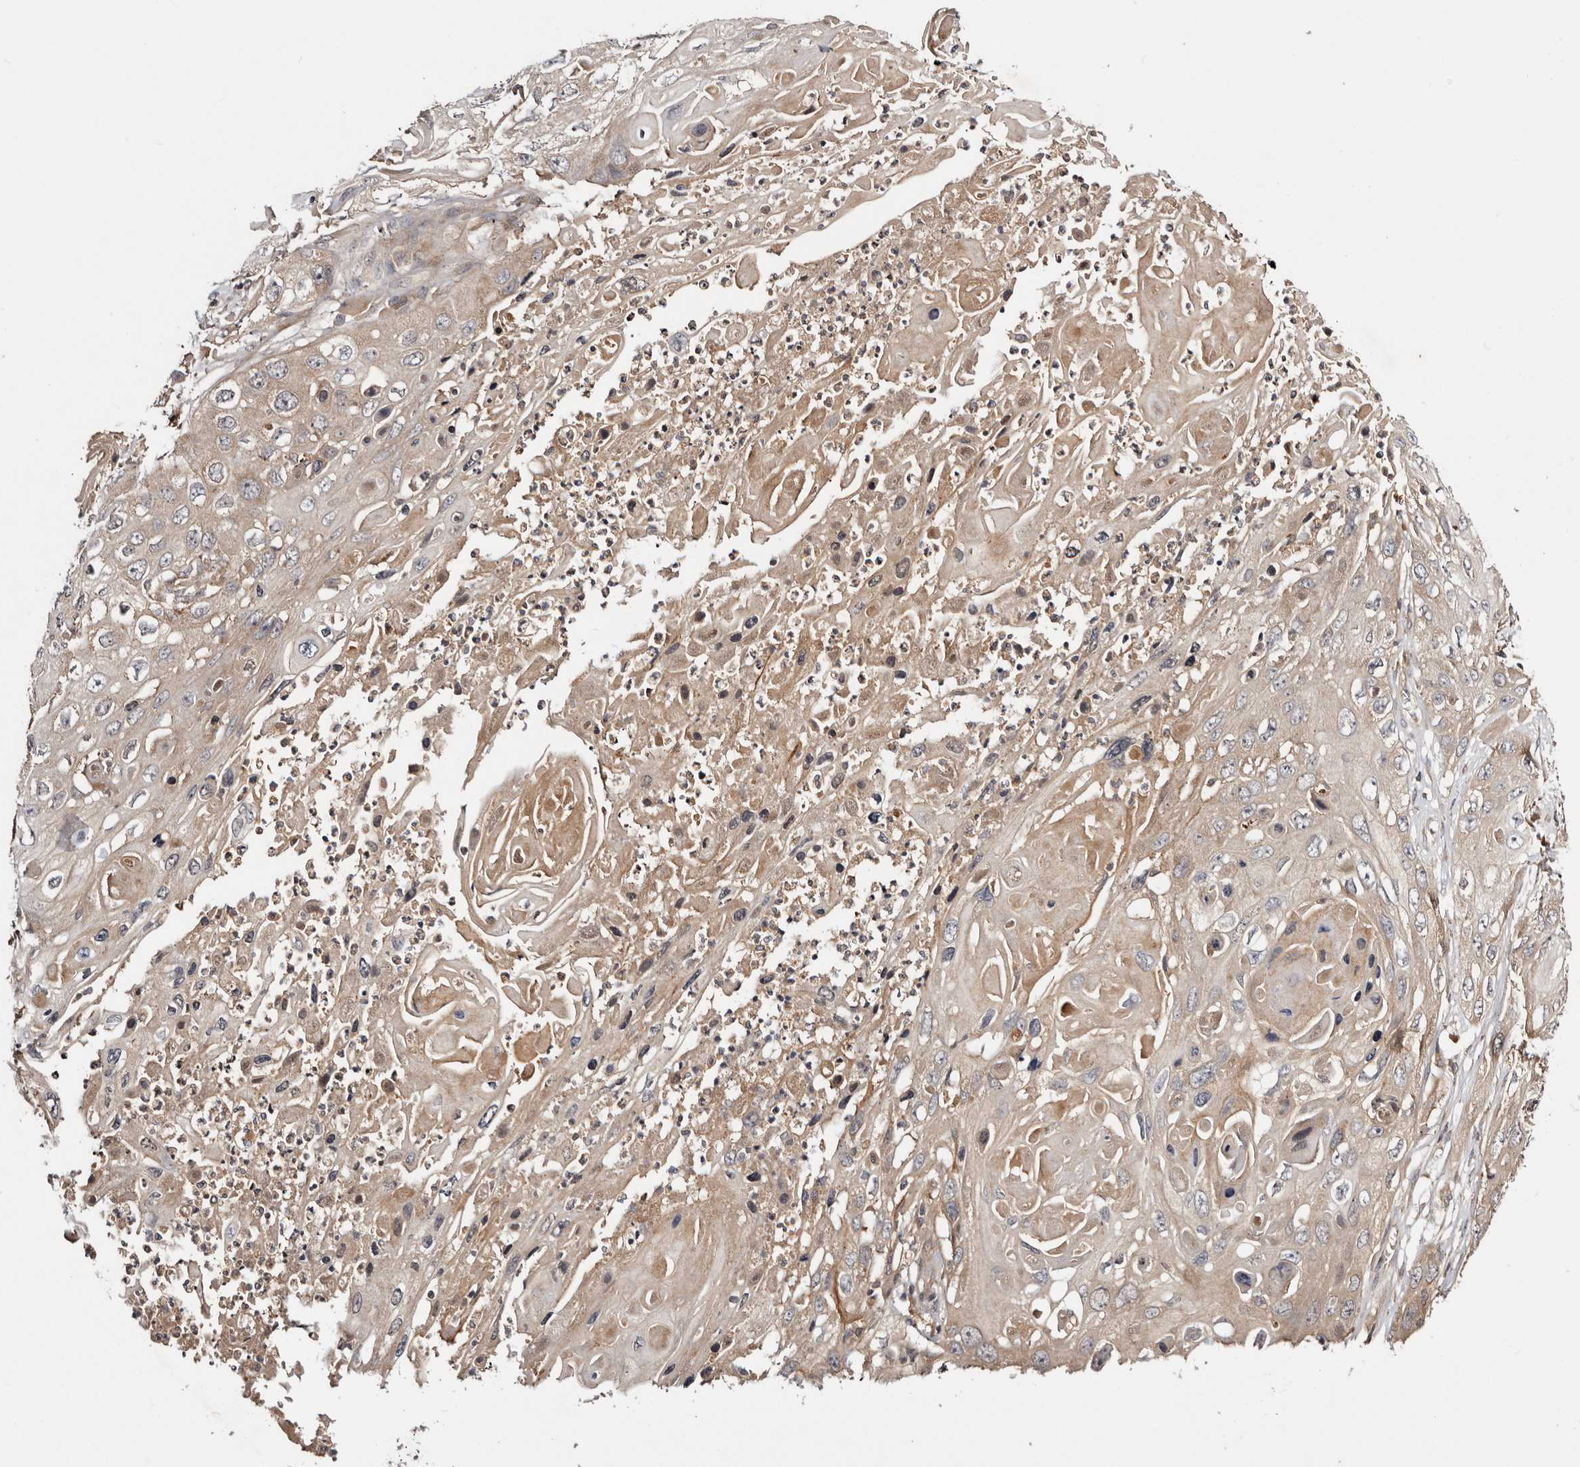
{"staining": {"intensity": "weak", "quantity": ">75%", "location": "cytoplasmic/membranous"}, "tissue": "skin cancer", "cell_type": "Tumor cells", "image_type": "cancer", "snomed": [{"axis": "morphology", "description": "Squamous cell carcinoma, NOS"}, {"axis": "topography", "description": "Skin"}], "caption": "About >75% of tumor cells in skin cancer (squamous cell carcinoma) demonstrate weak cytoplasmic/membranous protein positivity as visualized by brown immunohistochemical staining.", "gene": "PKIB", "patient": {"sex": "male", "age": 55}}